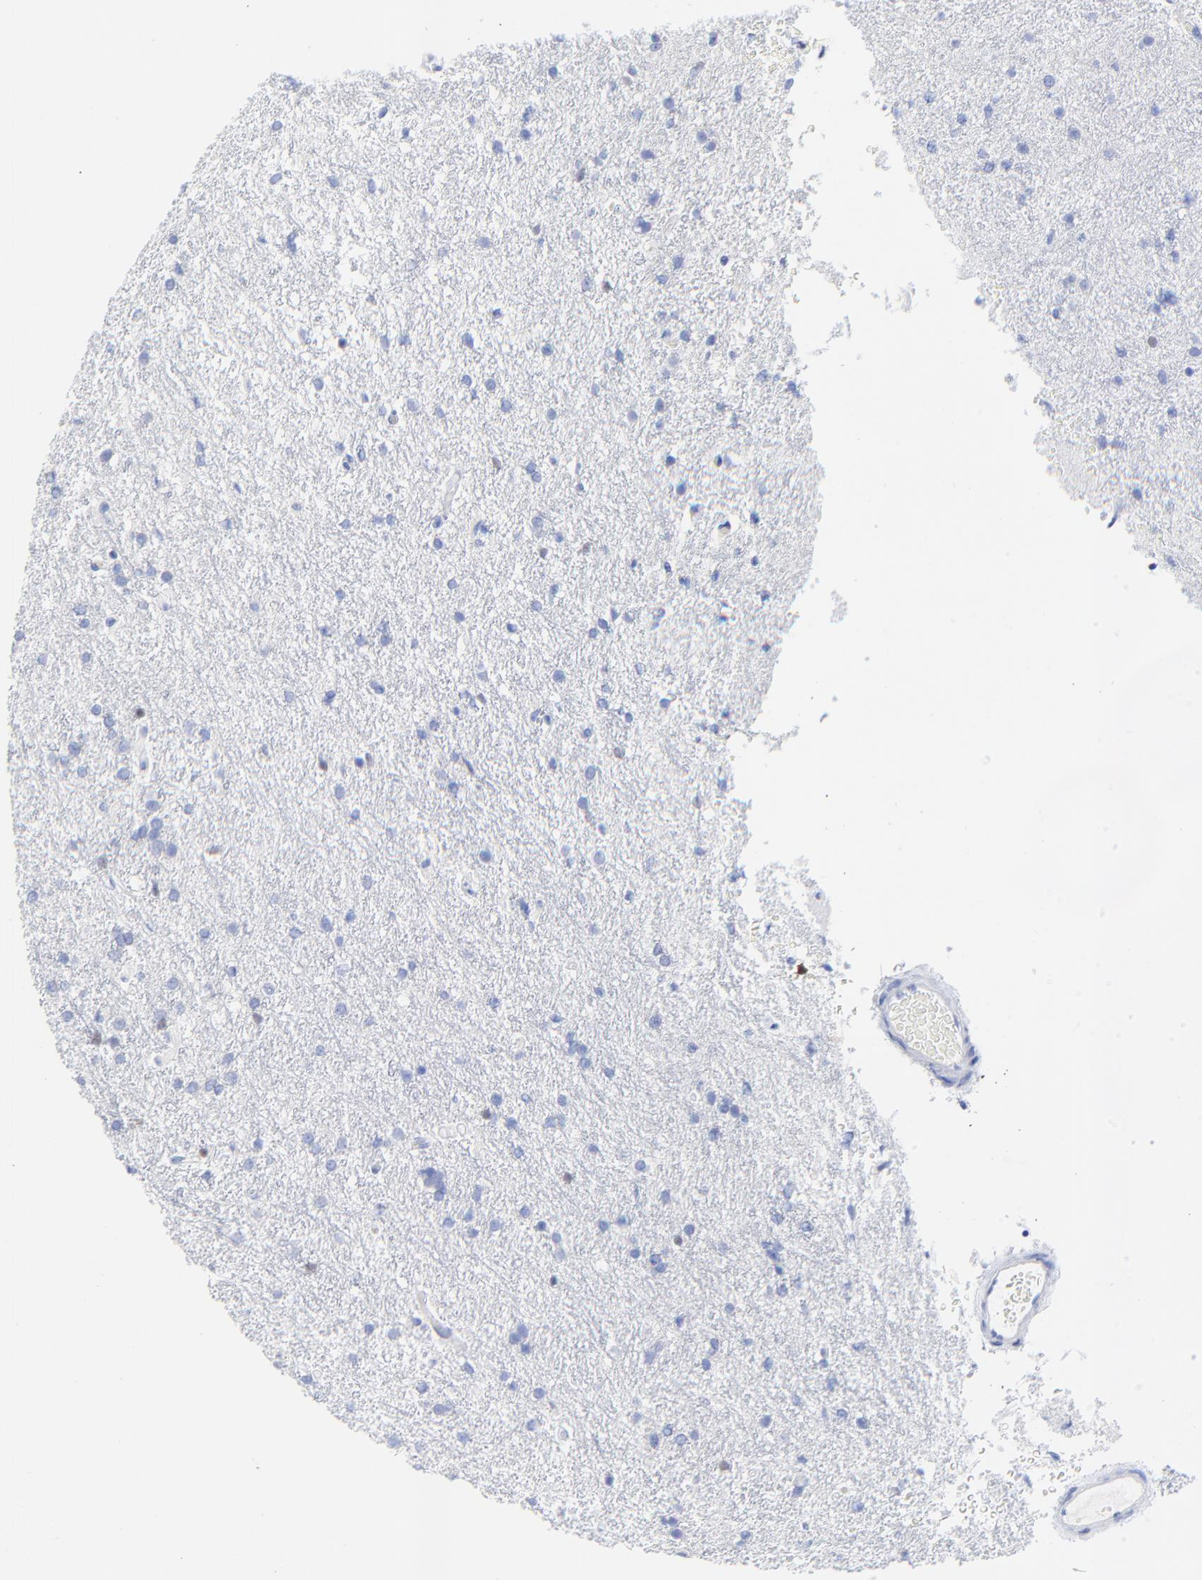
{"staining": {"intensity": "negative", "quantity": "none", "location": "none"}, "tissue": "glioma", "cell_type": "Tumor cells", "image_type": "cancer", "snomed": [{"axis": "morphology", "description": "Glioma, malignant, High grade"}, {"axis": "topography", "description": "Brain"}], "caption": "This is a photomicrograph of immunohistochemistry staining of malignant glioma (high-grade), which shows no staining in tumor cells. (DAB immunohistochemistry, high magnification).", "gene": "ZAP70", "patient": {"sex": "female", "age": 50}}